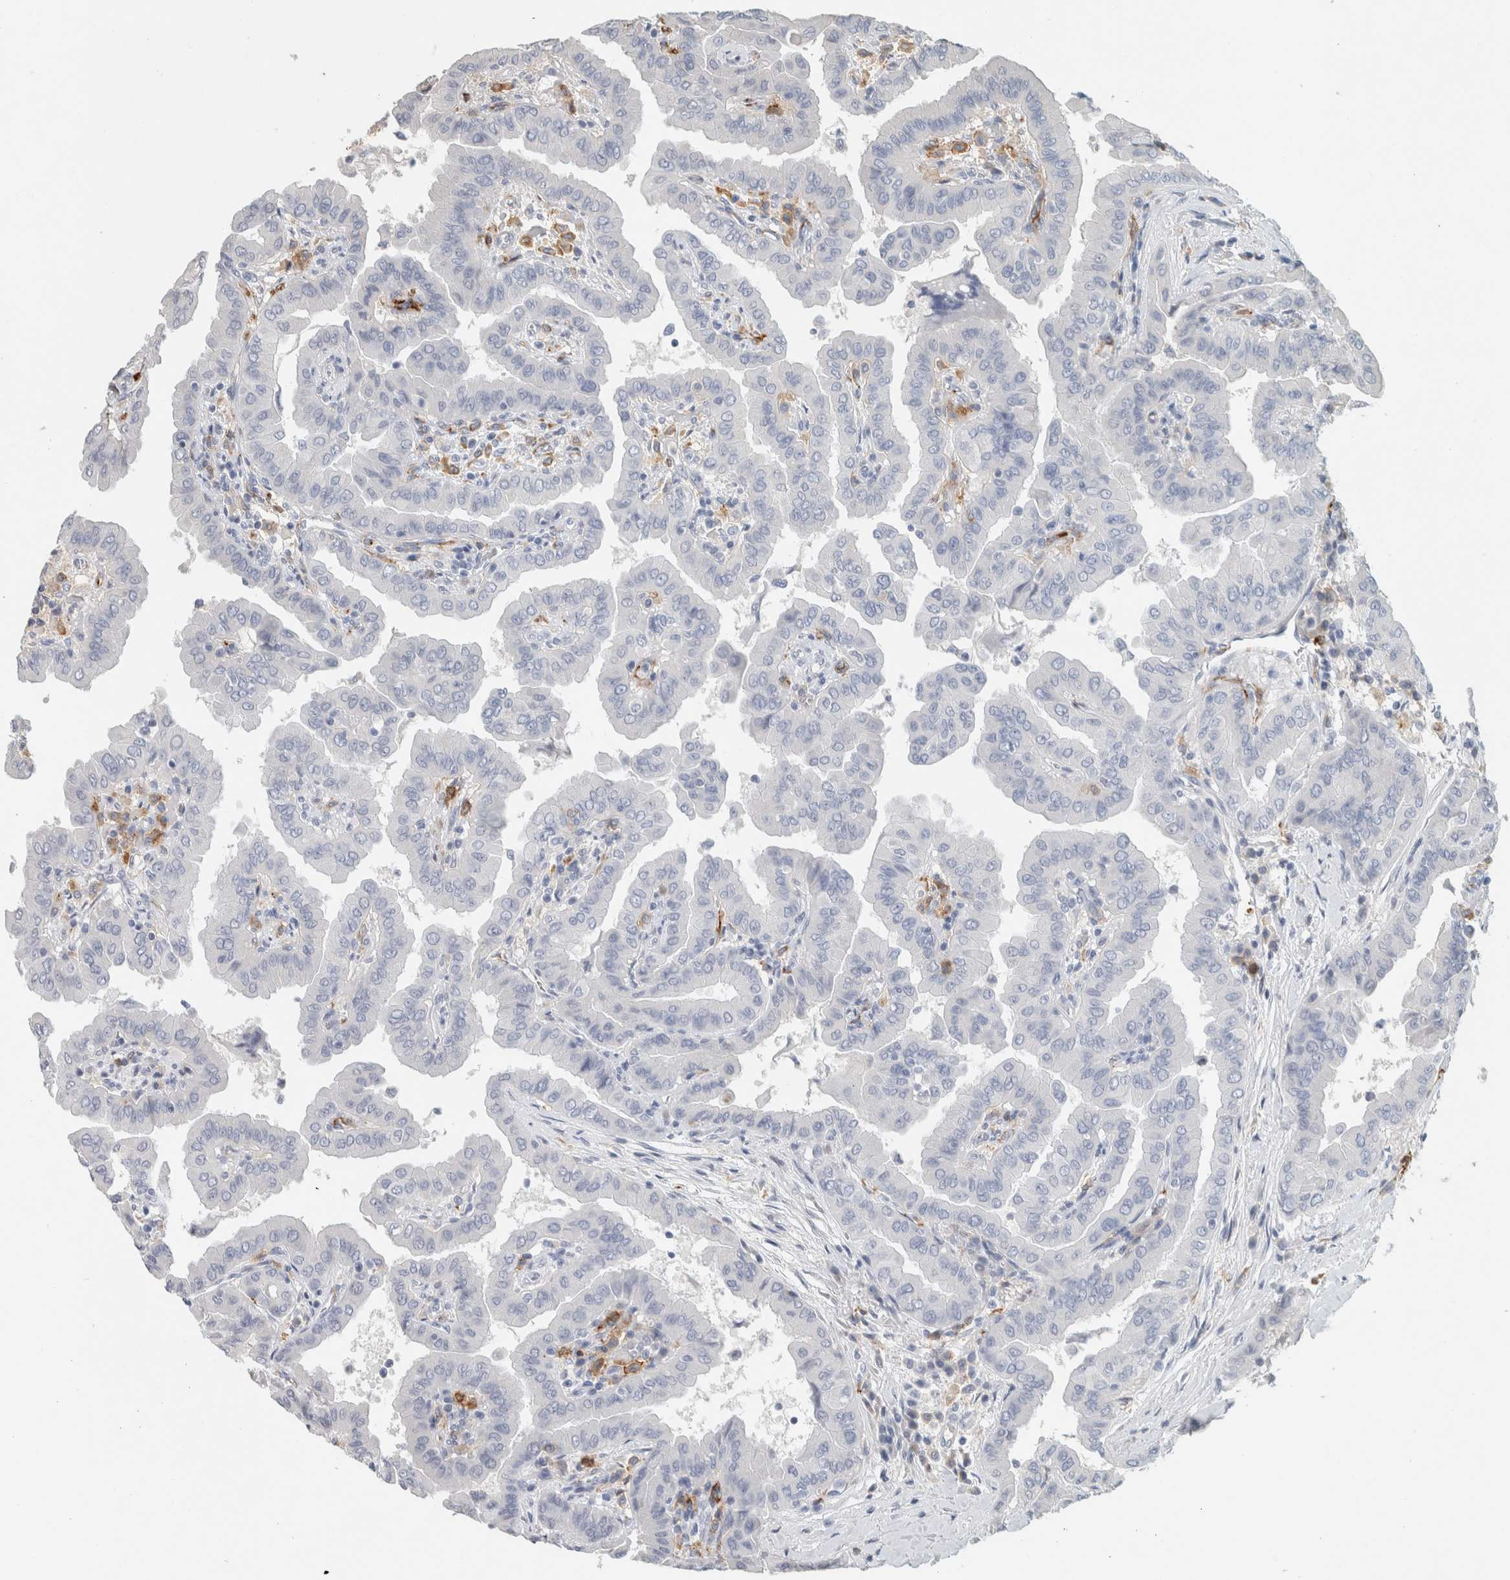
{"staining": {"intensity": "negative", "quantity": "none", "location": "none"}, "tissue": "thyroid cancer", "cell_type": "Tumor cells", "image_type": "cancer", "snomed": [{"axis": "morphology", "description": "Papillary adenocarcinoma, NOS"}, {"axis": "topography", "description": "Thyroid gland"}], "caption": "Tumor cells show no significant positivity in papillary adenocarcinoma (thyroid).", "gene": "CD36", "patient": {"sex": "male", "age": 33}}